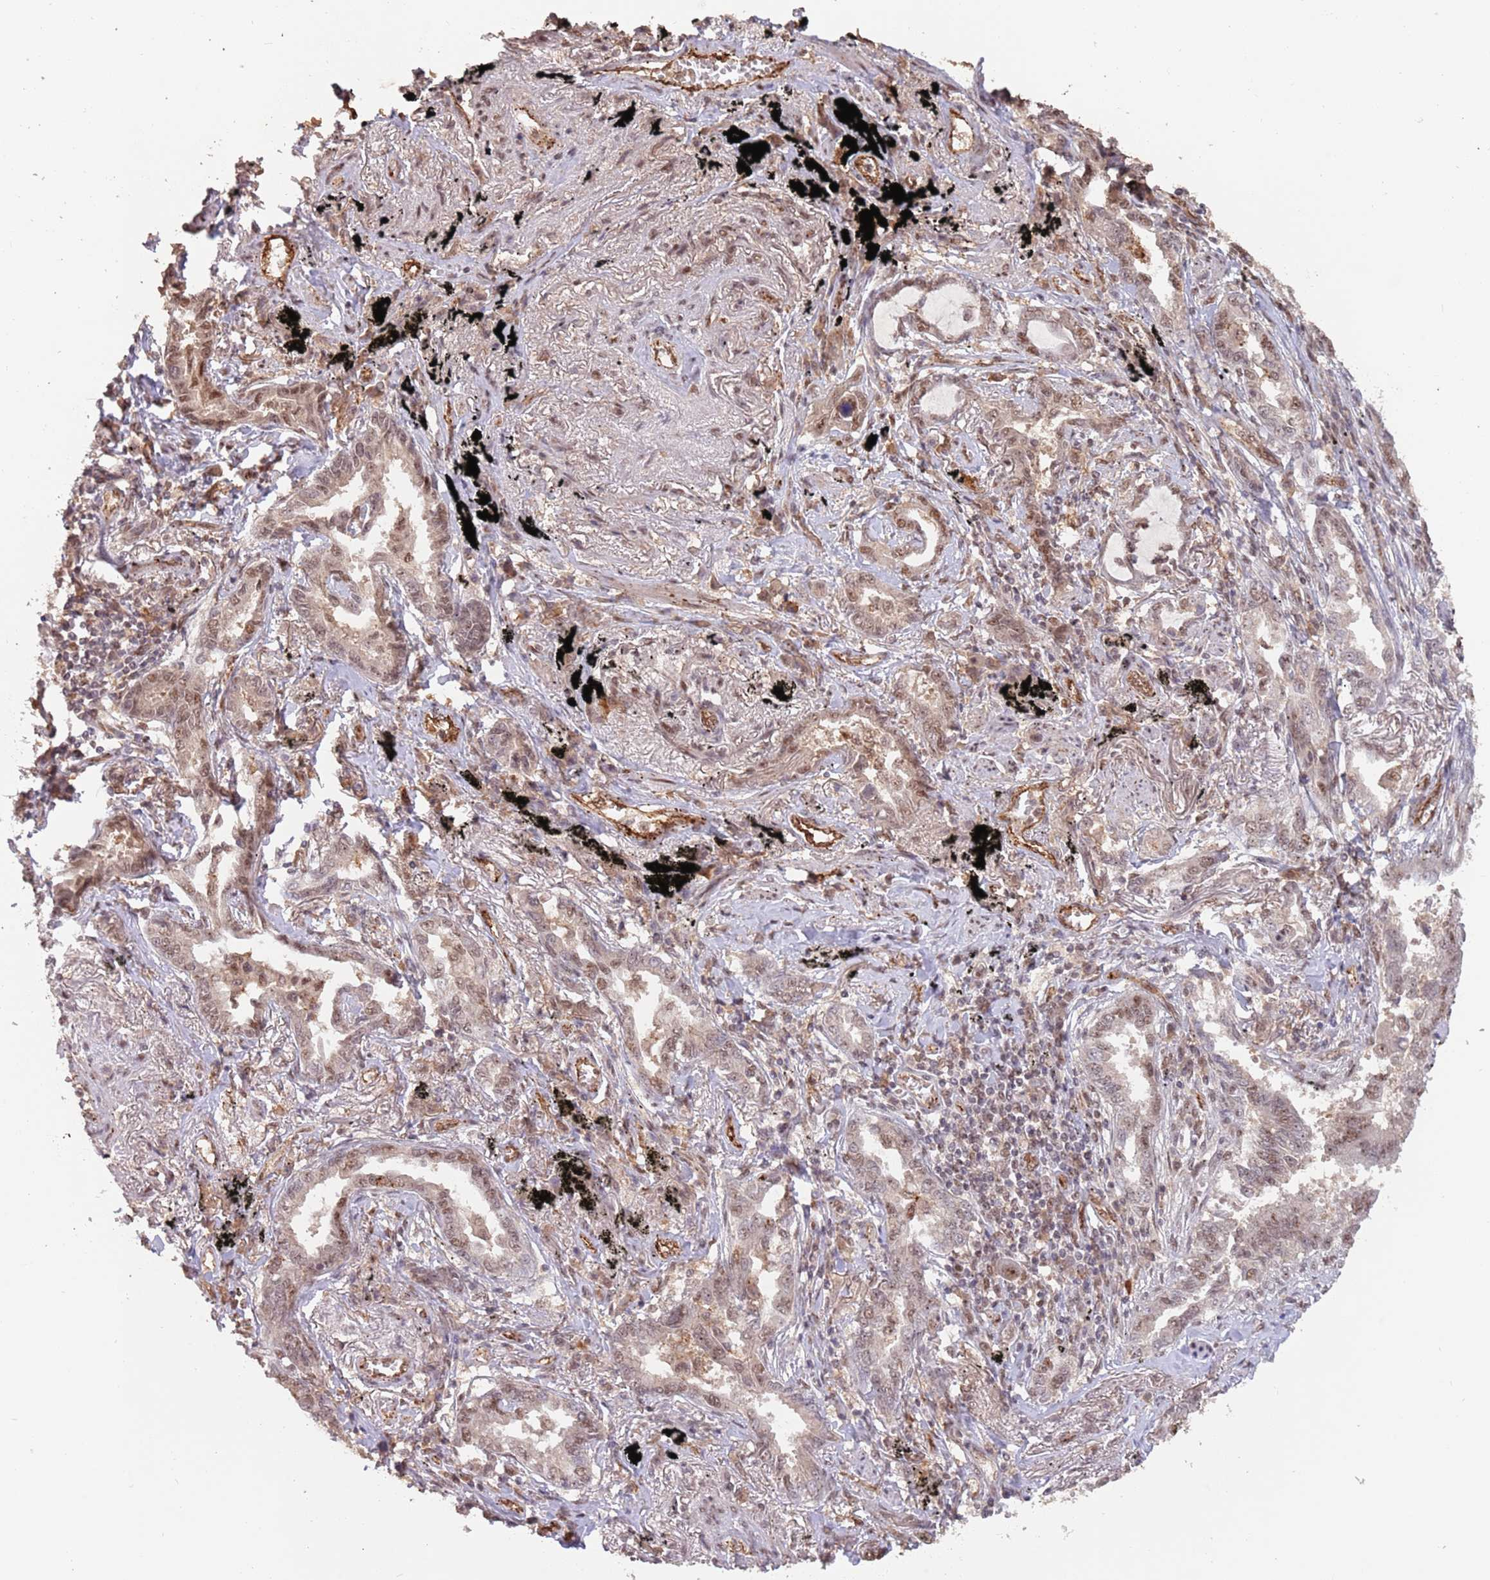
{"staining": {"intensity": "moderate", "quantity": ">75%", "location": "nuclear"}, "tissue": "lung cancer", "cell_type": "Tumor cells", "image_type": "cancer", "snomed": [{"axis": "morphology", "description": "Adenocarcinoma, NOS"}, {"axis": "topography", "description": "Lung"}], "caption": "Immunohistochemical staining of human lung cancer reveals moderate nuclear protein expression in about >75% of tumor cells.", "gene": "RFXANK", "patient": {"sex": "male", "age": 67}}